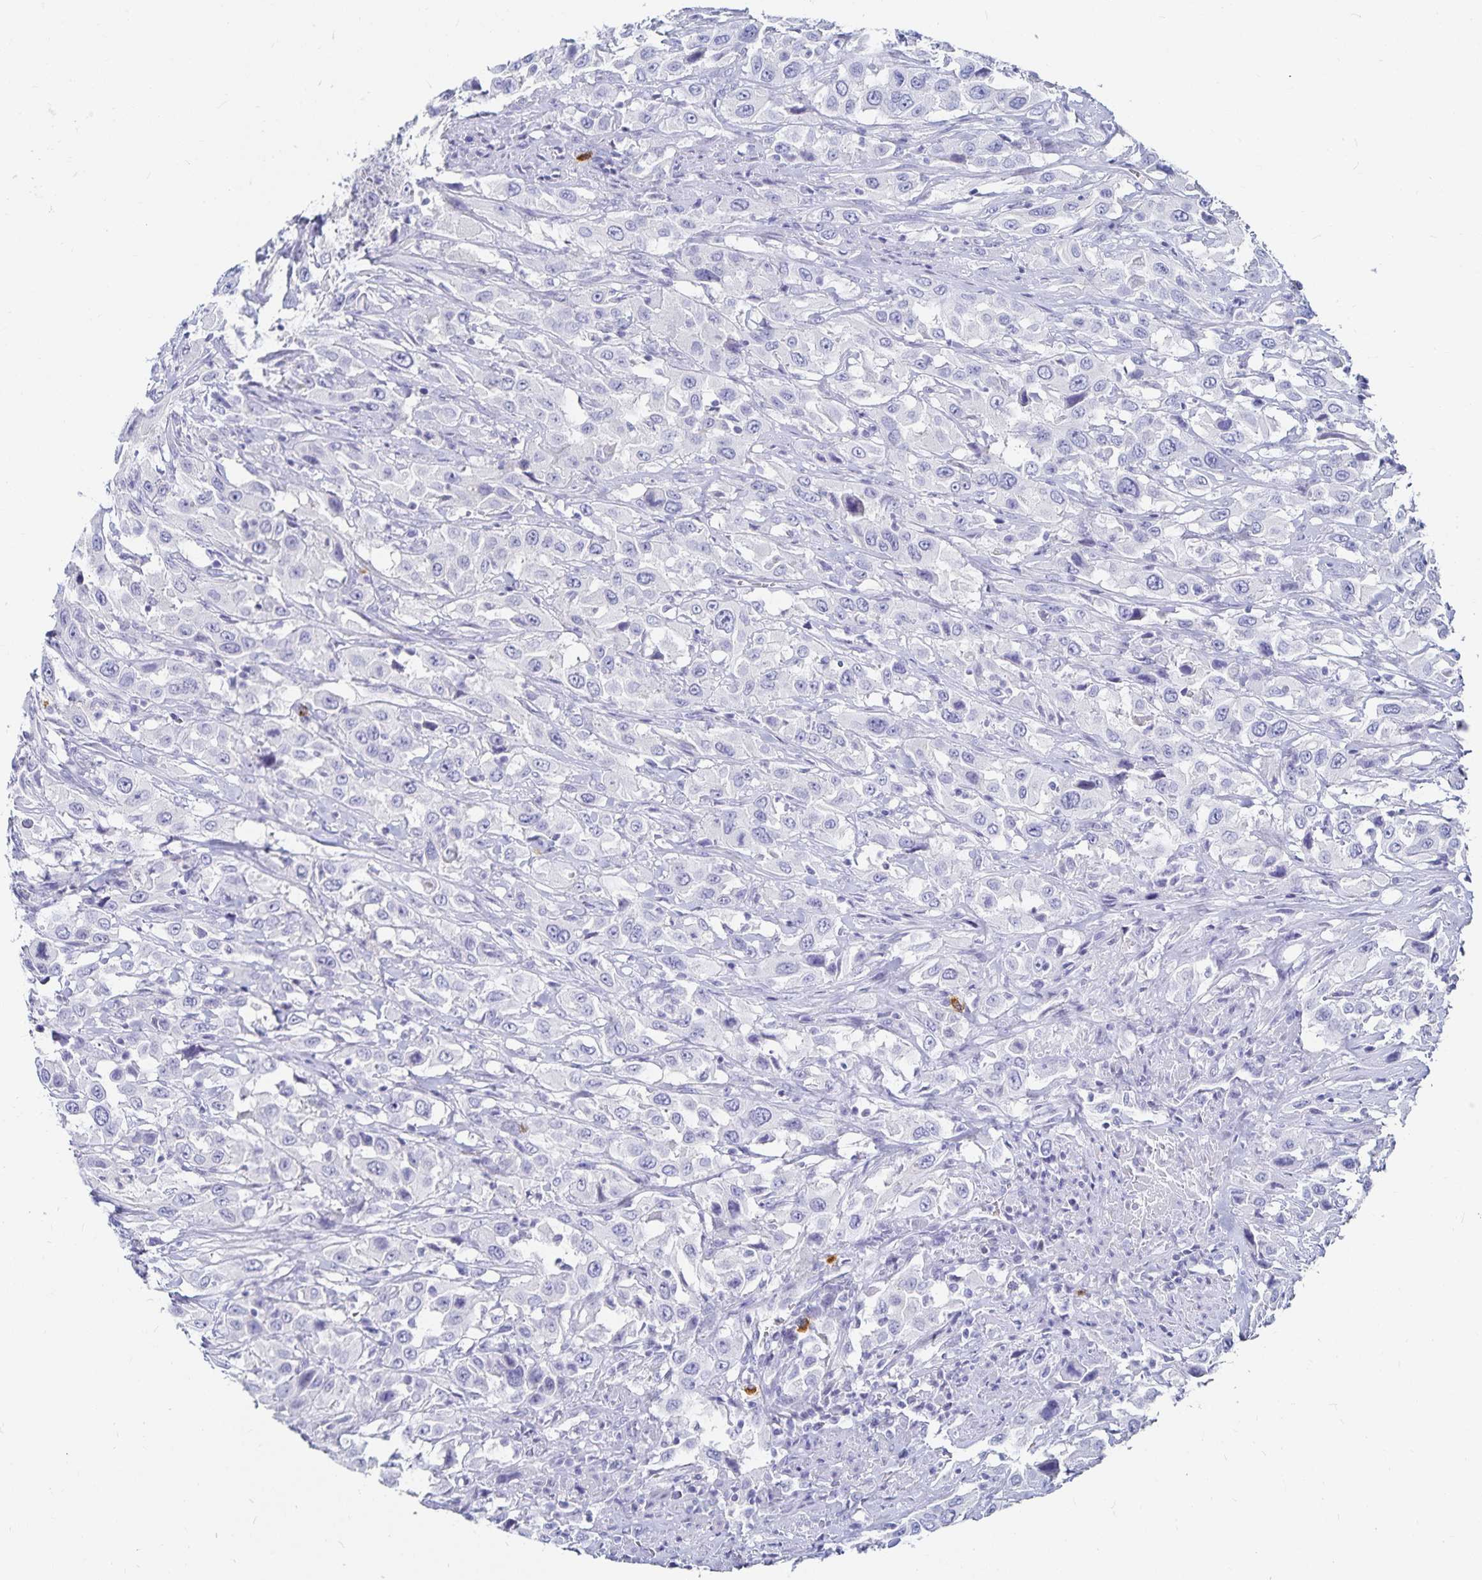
{"staining": {"intensity": "negative", "quantity": "none", "location": "none"}, "tissue": "urothelial cancer", "cell_type": "Tumor cells", "image_type": "cancer", "snomed": [{"axis": "morphology", "description": "Urothelial carcinoma, High grade"}, {"axis": "topography", "description": "Urinary bladder"}], "caption": "Tumor cells are negative for protein expression in human urothelial carcinoma (high-grade).", "gene": "TNIP1", "patient": {"sex": "male", "age": 61}}